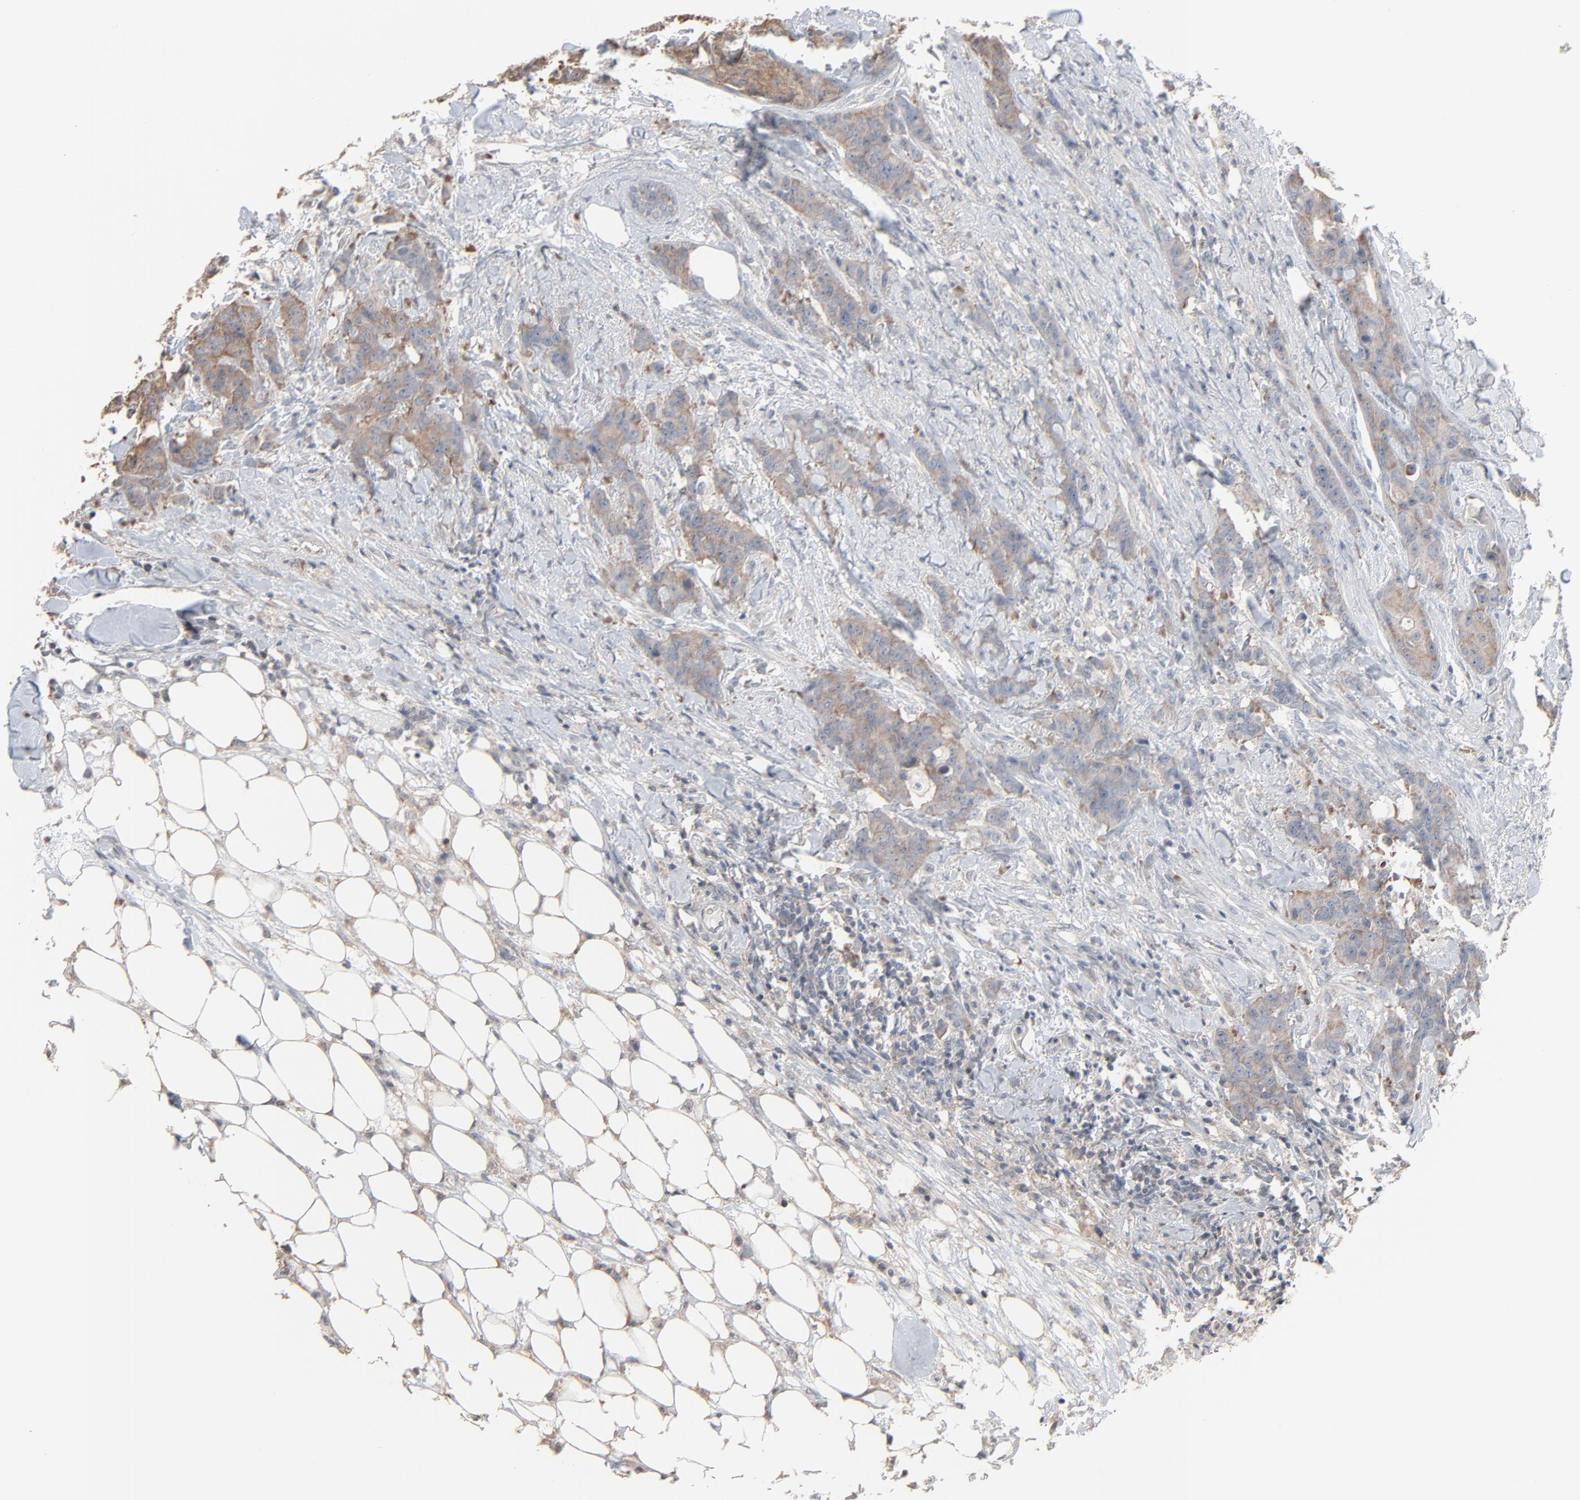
{"staining": {"intensity": "weak", "quantity": "25%-75%", "location": "cytoplasmic/membranous"}, "tissue": "breast cancer", "cell_type": "Tumor cells", "image_type": "cancer", "snomed": [{"axis": "morphology", "description": "Duct carcinoma"}, {"axis": "topography", "description": "Breast"}], "caption": "Breast cancer (infiltrating ductal carcinoma) stained with a brown dye displays weak cytoplasmic/membranous positive positivity in about 25%-75% of tumor cells.", "gene": "CCT5", "patient": {"sex": "female", "age": 40}}